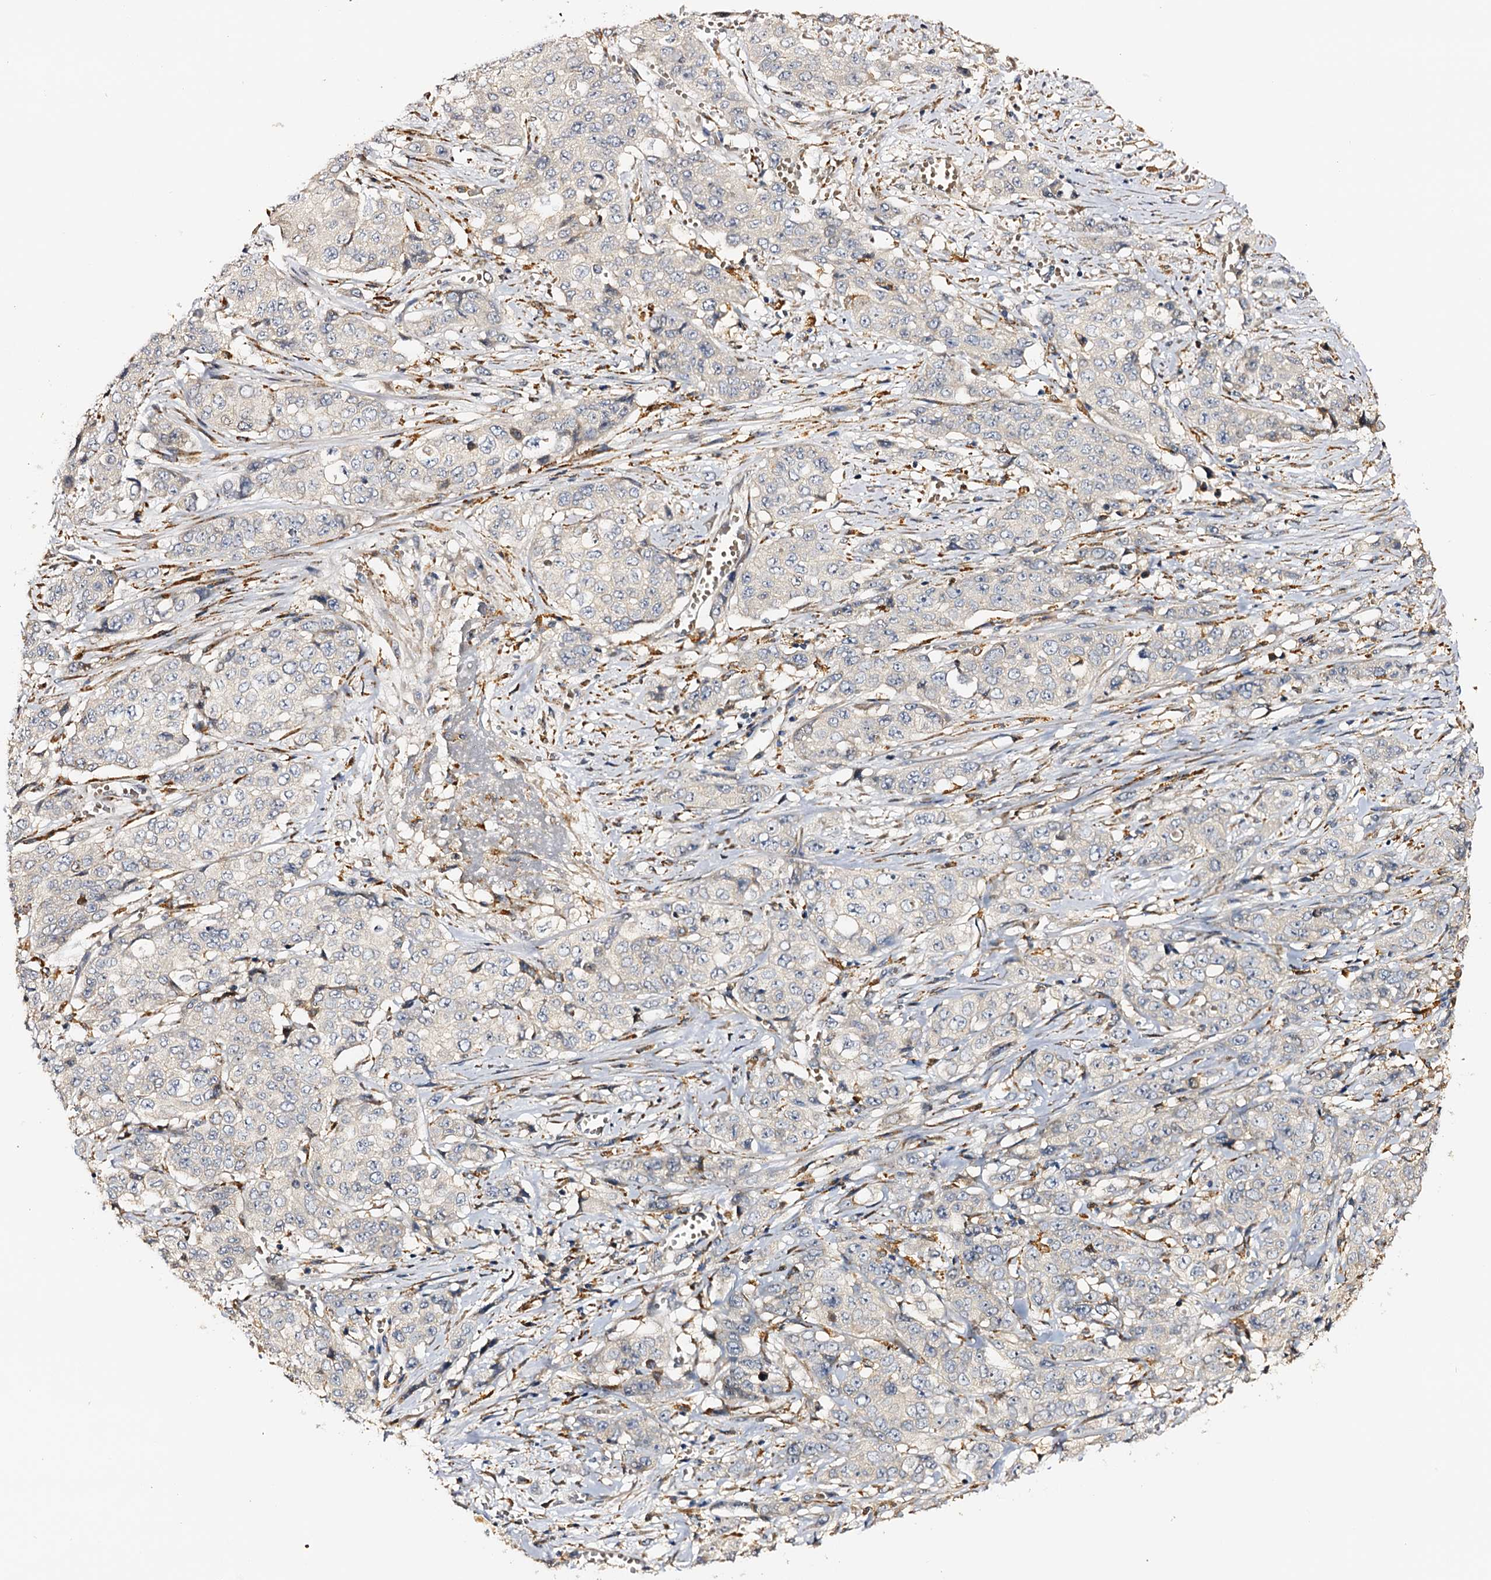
{"staining": {"intensity": "negative", "quantity": "none", "location": "none"}, "tissue": "stomach cancer", "cell_type": "Tumor cells", "image_type": "cancer", "snomed": [{"axis": "morphology", "description": "Adenocarcinoma, NOS"}, {"axis": "topography", "description": "Stomach, upper"}], "caption": "Immunohistochemistry image of stomach cancer (adenocarcinoma) stained for a protein (brown), which displays no expression in tumor cells.", "gene": "DMXL2", "patient": {"sex": "male", "age": 62}}